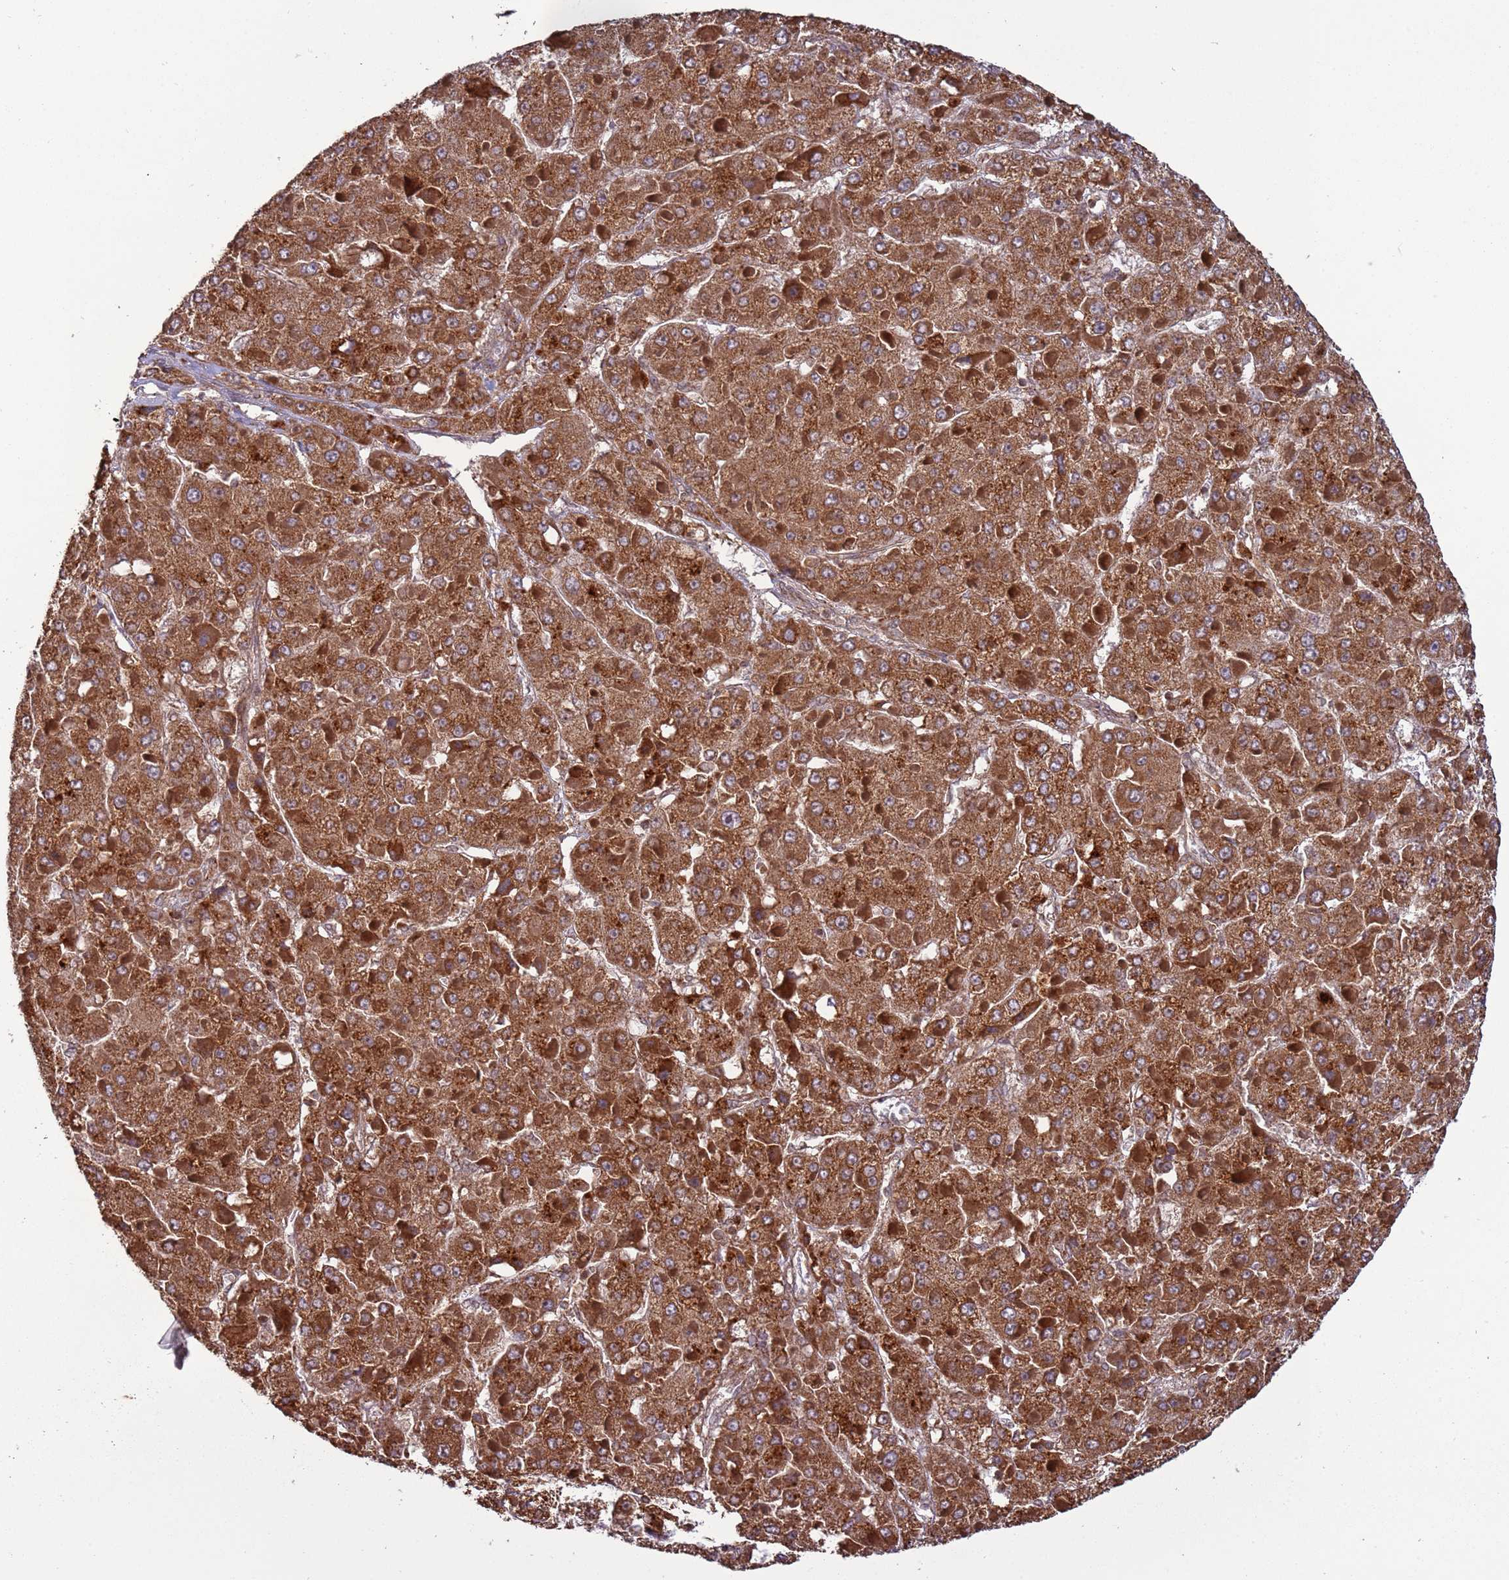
{"staining": {"intensity": "strong", "quantity": ">75%", "location": "cytoplasmic/membranous"}, "tissue": "liver cancer", "cell_type": "Tumor cells", "image_type": "cancer", "snomed": [{"axis": "morphology", "description": "Carcinoma, Hepatocellular, NOS"}, {"axis": "topography", "description": "Liver"}], "caption": "DAB (3,3'-diaminobenzidine) immunohistochemical staining of liver cancer (hepatocellular carcinoma) shows strong cytoplasmic/membranous protein staining in about >75% of tumor cells.", "gene": "RCOR2", "patient": {"sex": "female", "age": 73}}